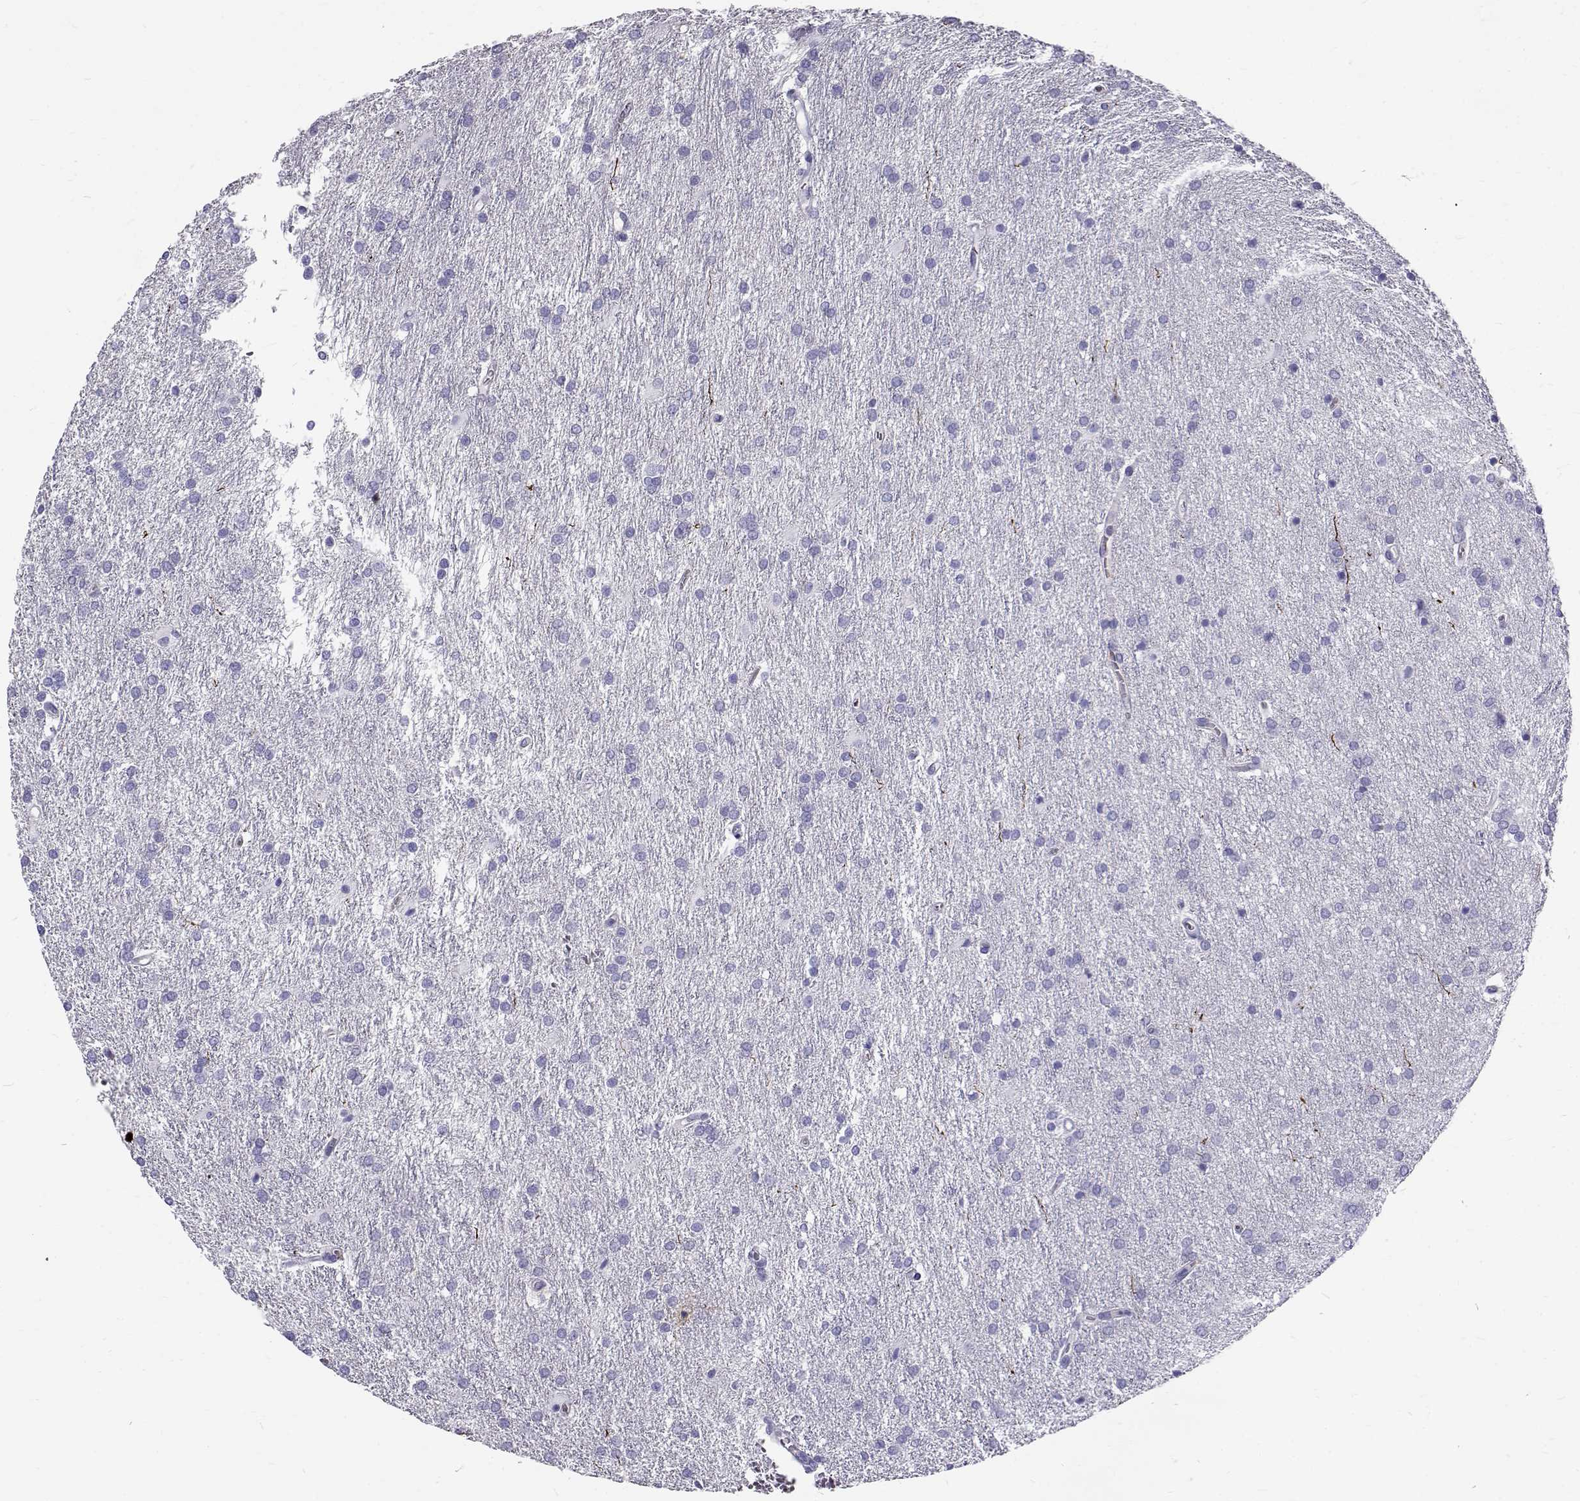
{"staining": {"intensity": "negative", "quantity": "none", "location": "none"}, "tissue": "glioma", "cell_type": "Tumor cells", "image_type": "cancer", "snomed": [{"axis": "morphology", "description": "Glioma, malignant, Low grade"}, {"axis": "topography", "description": "Brain"}], "caption": "The photomicrograph demonstrates no staining of tumor cells in low-grade glioma (malignant). (IHC, brightfield microscopy, high magnification).", "gene": "IGSF1", "patient": {"sex": "female", "age": 32}}